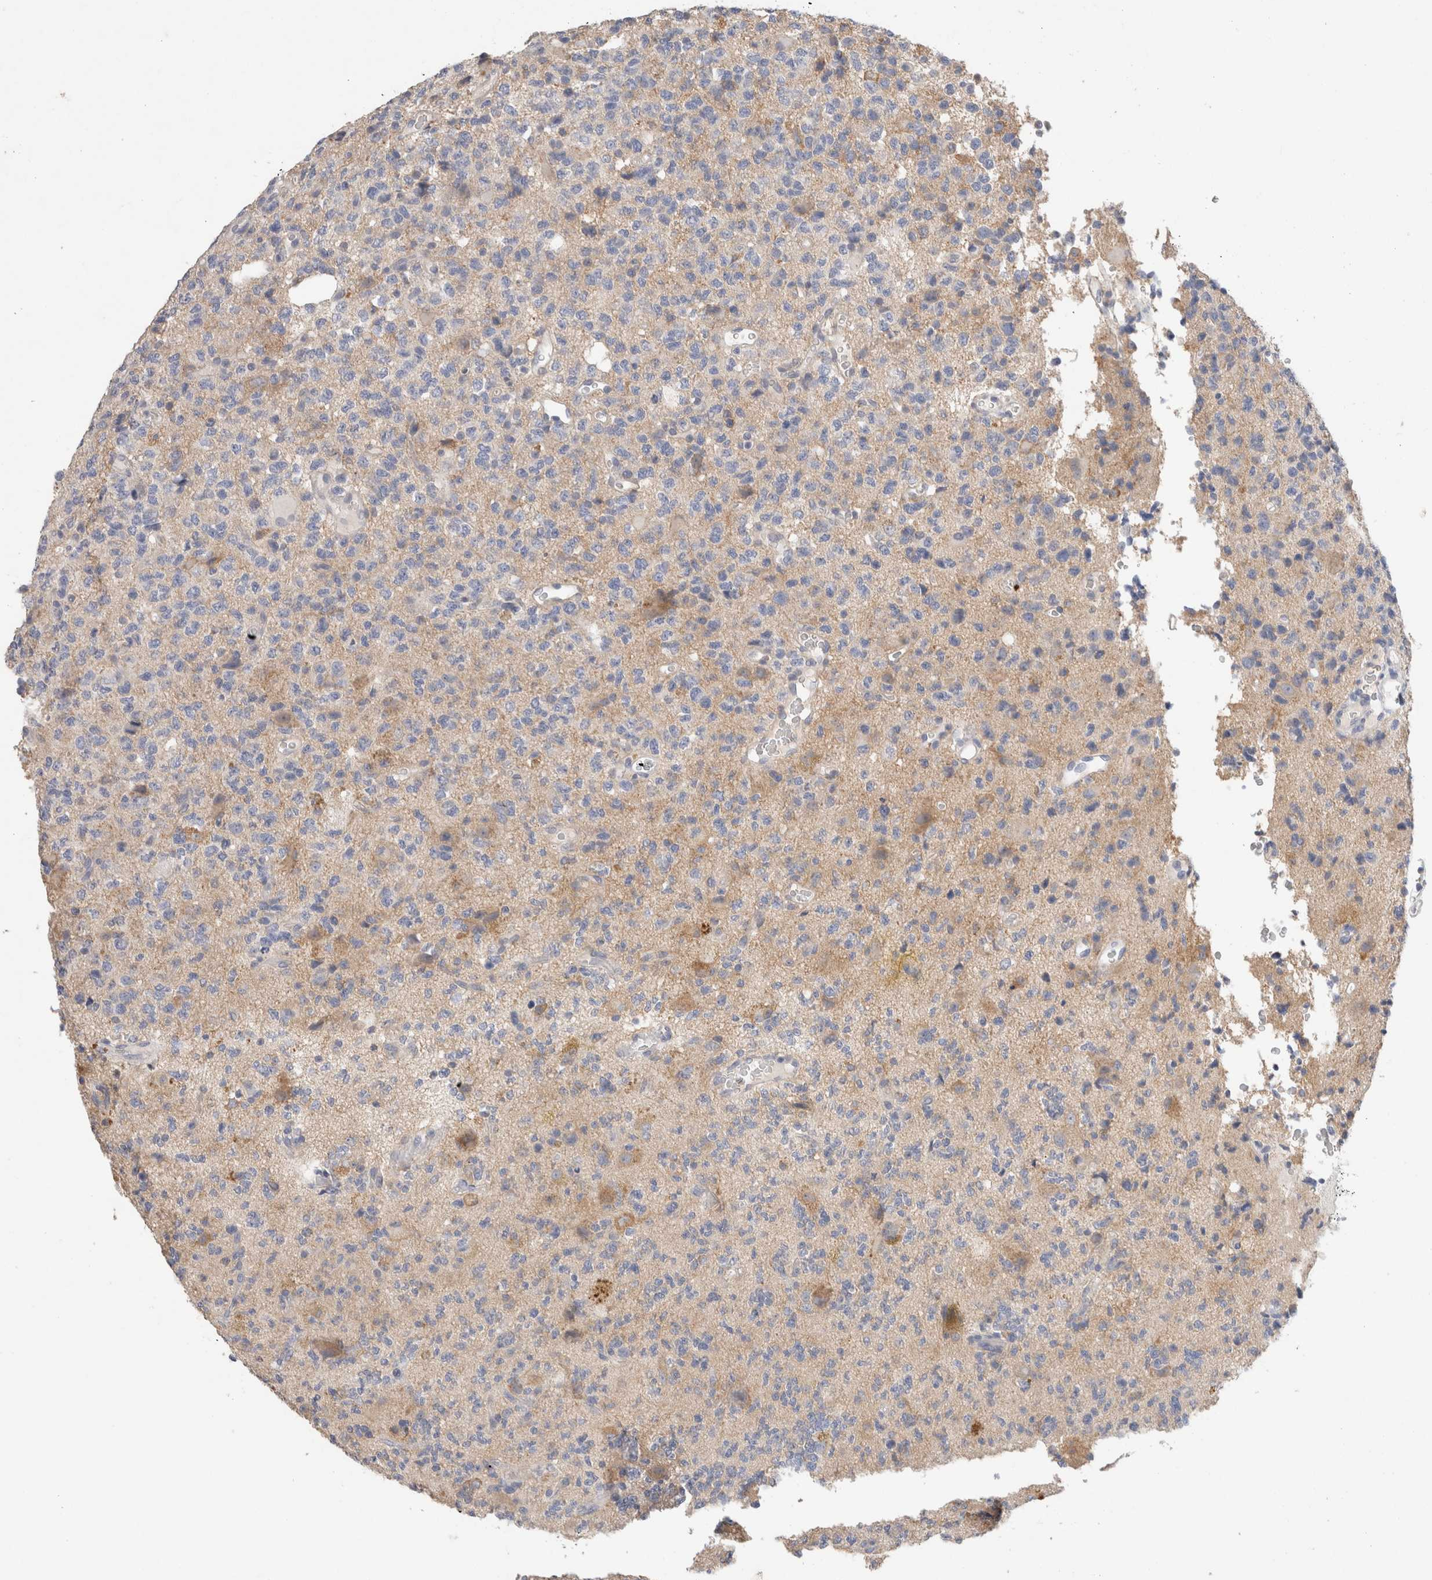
{"staining": {"intensity": "weak", "quantity": "<25%", "location": "cytoplasmic/membranous"}, "tissue": "glioma", "cell_type": "Tumor cells", "image_type": "cancer", "snomed": [{"axis": "morphology", "description": "Glioma, malignant, High grade"}, {"axis": "topography", "description": "Brain"}], "caption": "The IHC histopathology image has no significant staining in tumor cells of glioma tissue. (Brightfield microscopy of DAB immunohistochemistry (IHC) at high magnification).", "gene": "MPP2", "patient": {"sex": "female", "age": 62}}